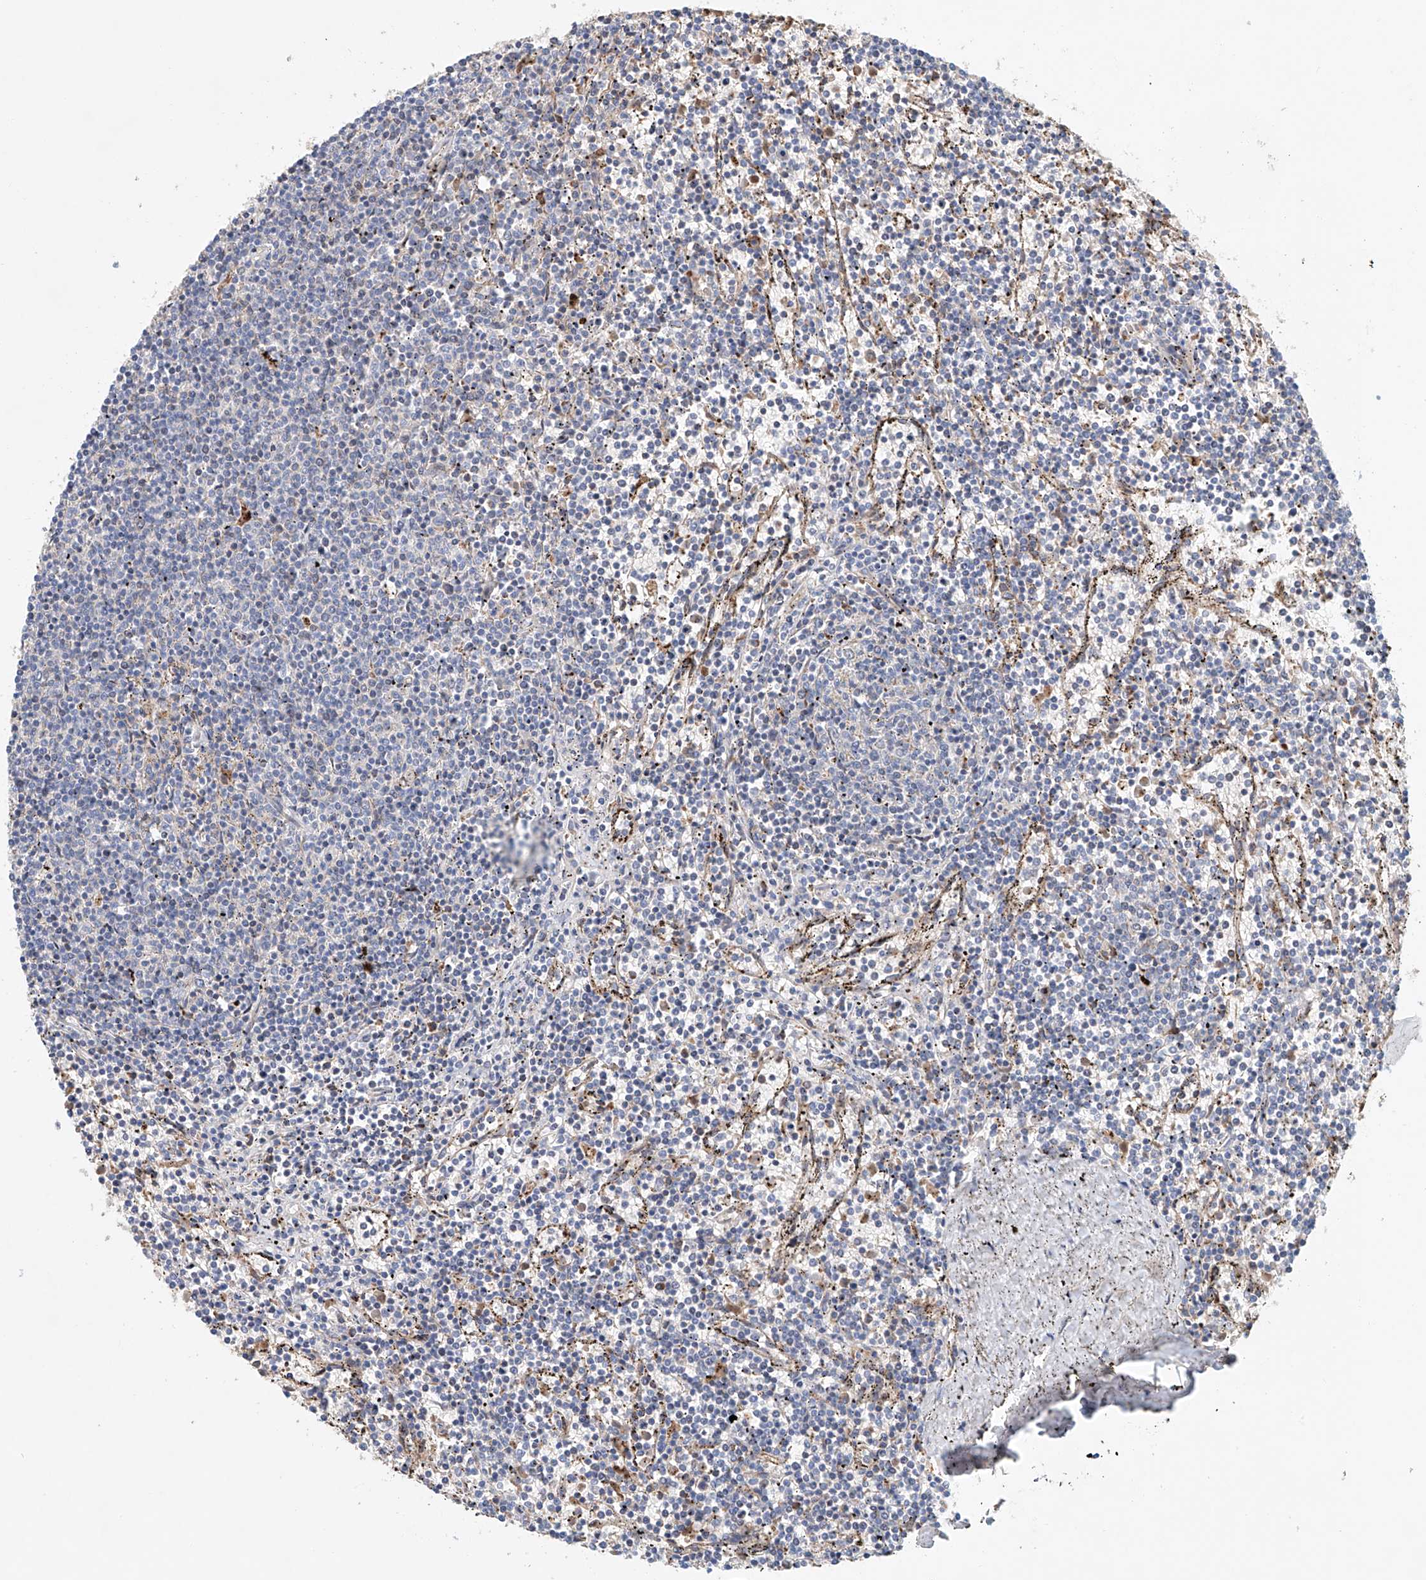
{"staining": {"intensity": "negative", "quantity": "none", "location": "none"}, "tissue": "lymphoma", "cell_type": "Tumor cells", "image_type": "cancer", "snomed": [{"axis": "morphology", "description": "Malignant lymphoma, non-Hodgkin's type, Low grade"}, {"axis": "topography", "description": "Spleen"}], "caption": "Tumor cells show no significant positivity in malignant lymphoma, non-Hodgkin's type (low-grade).", "gene": "HGSNAT", "patient": {"sex": "female", "age": 50}}